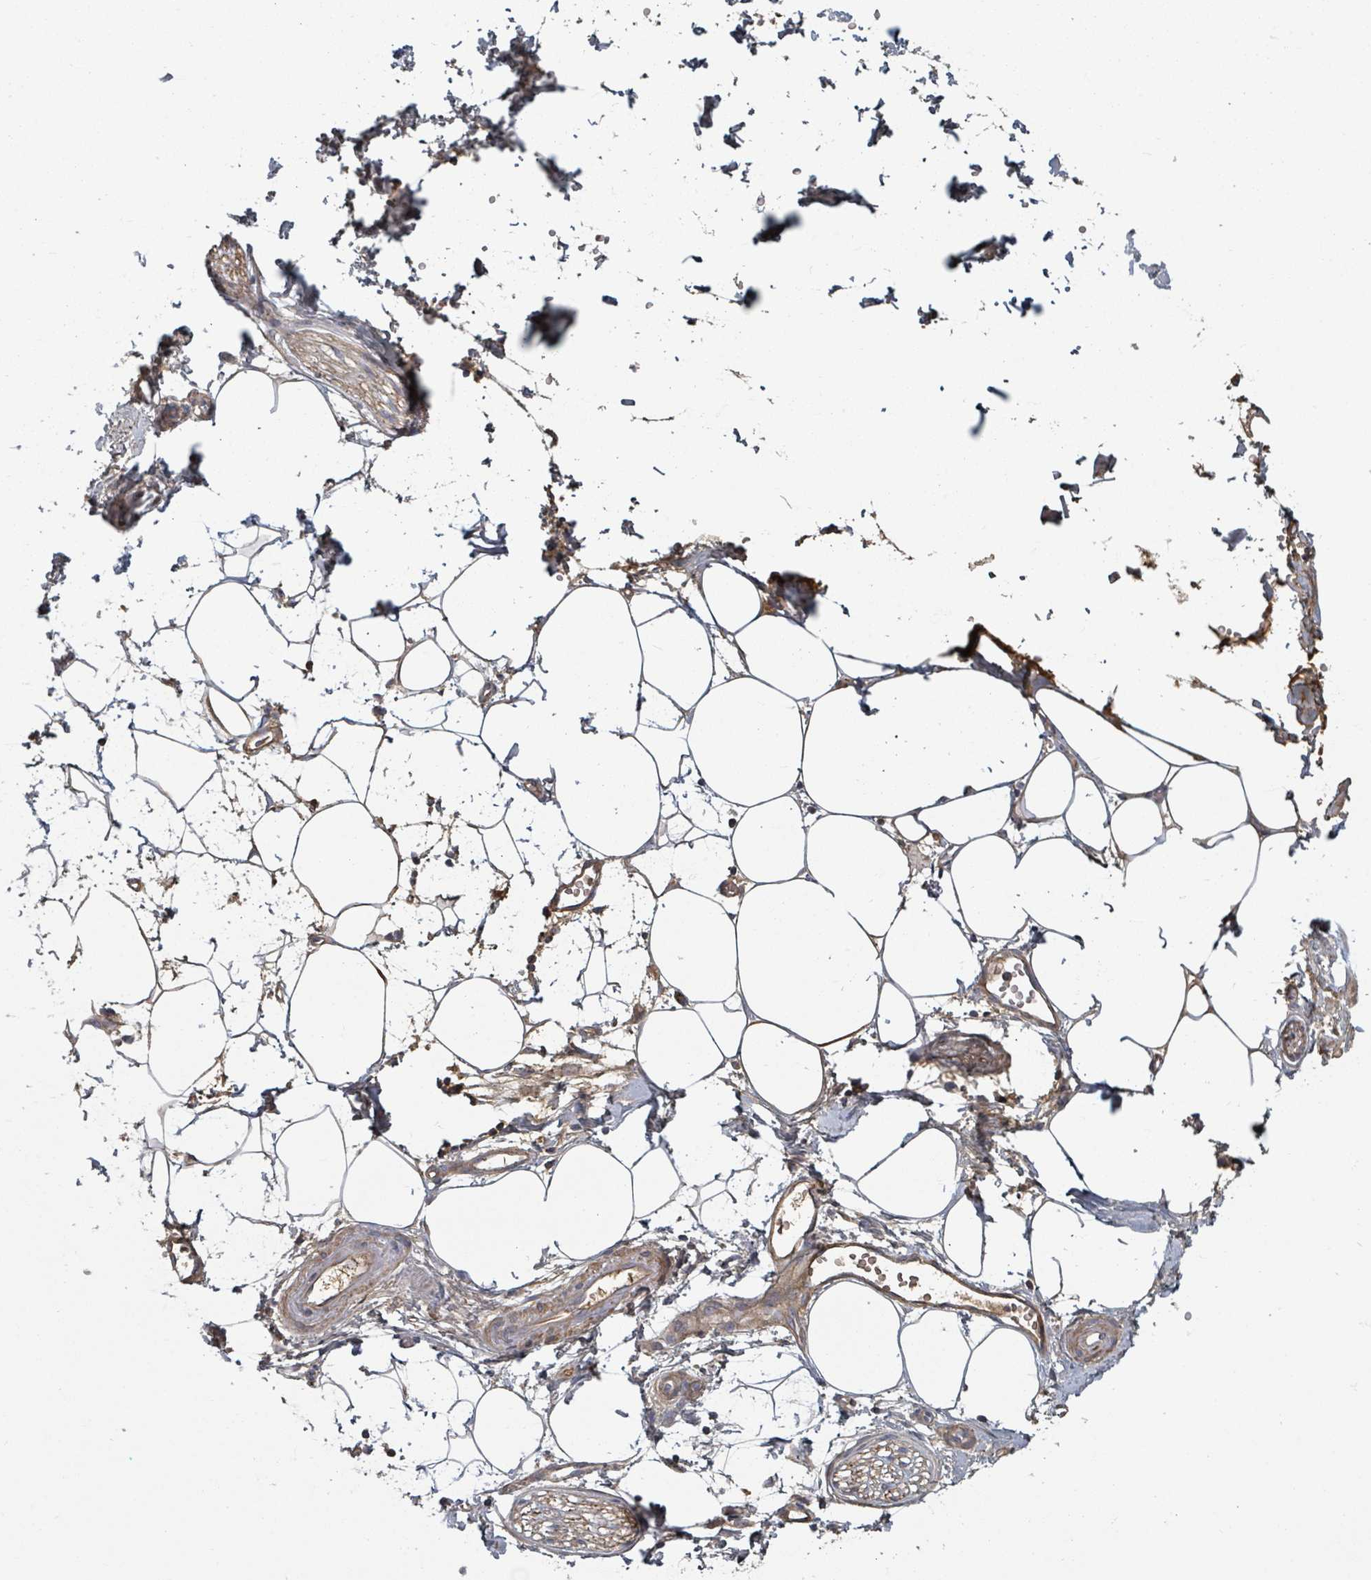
{"staining": {"intensity": "weak", "quantity": "25%-75%", "location": "cytoplasmic/membranous"}, "tissue": "adipose tissue", "cell_type": "Adipocytes", "image_type": "normal", "snomed": [{"axis": "morphology", "description": "Normal tissue, NOS"}, {"axis": "topography", "description": "Prostate"}, {"axis": "topography", "description": "Peripheral nerve tissue"}], "caption": "Protein staining of normal adipose tissue demonstrates weak cytoplasmic/membranous staining in approximately 25%-75% of adipocytes.", "gene": "GABBR1", "patient": {"sex": "male", "age": 55}}